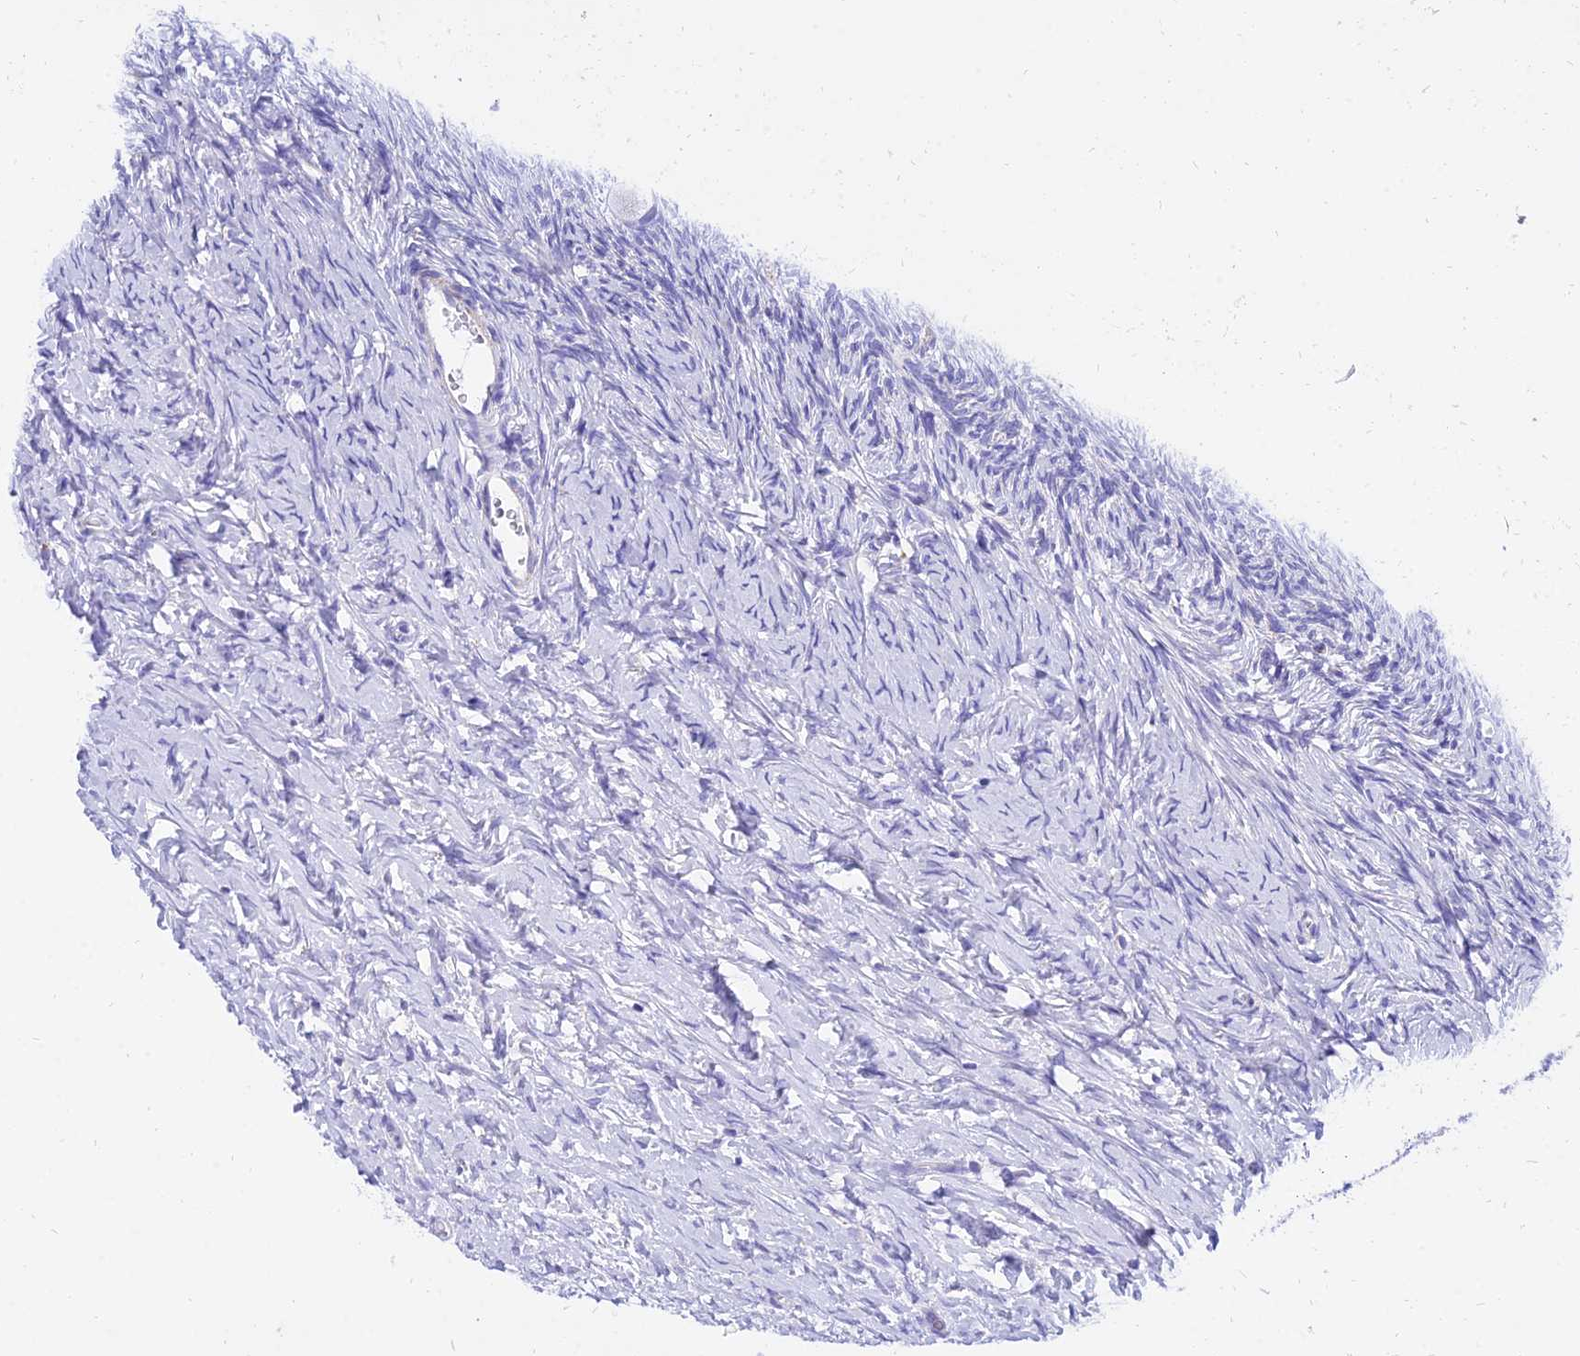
{"staining": {"intensity": "negative", "quantity": "none", "location": "none"}, "tissue": "ovary", "cell_type": "Follicle cells", "image_type": "normal", "snomed": [{"axis": "morphology", "description": "Normal tissue, NOS"}, {"axis": "topography", "description": "Ovary"}], "caption": "The photomicrograph exhibits no significant expression in follicle cells of ovary.", "gene": "PKN3", "patient": {"sex": "female", "age": 39}}